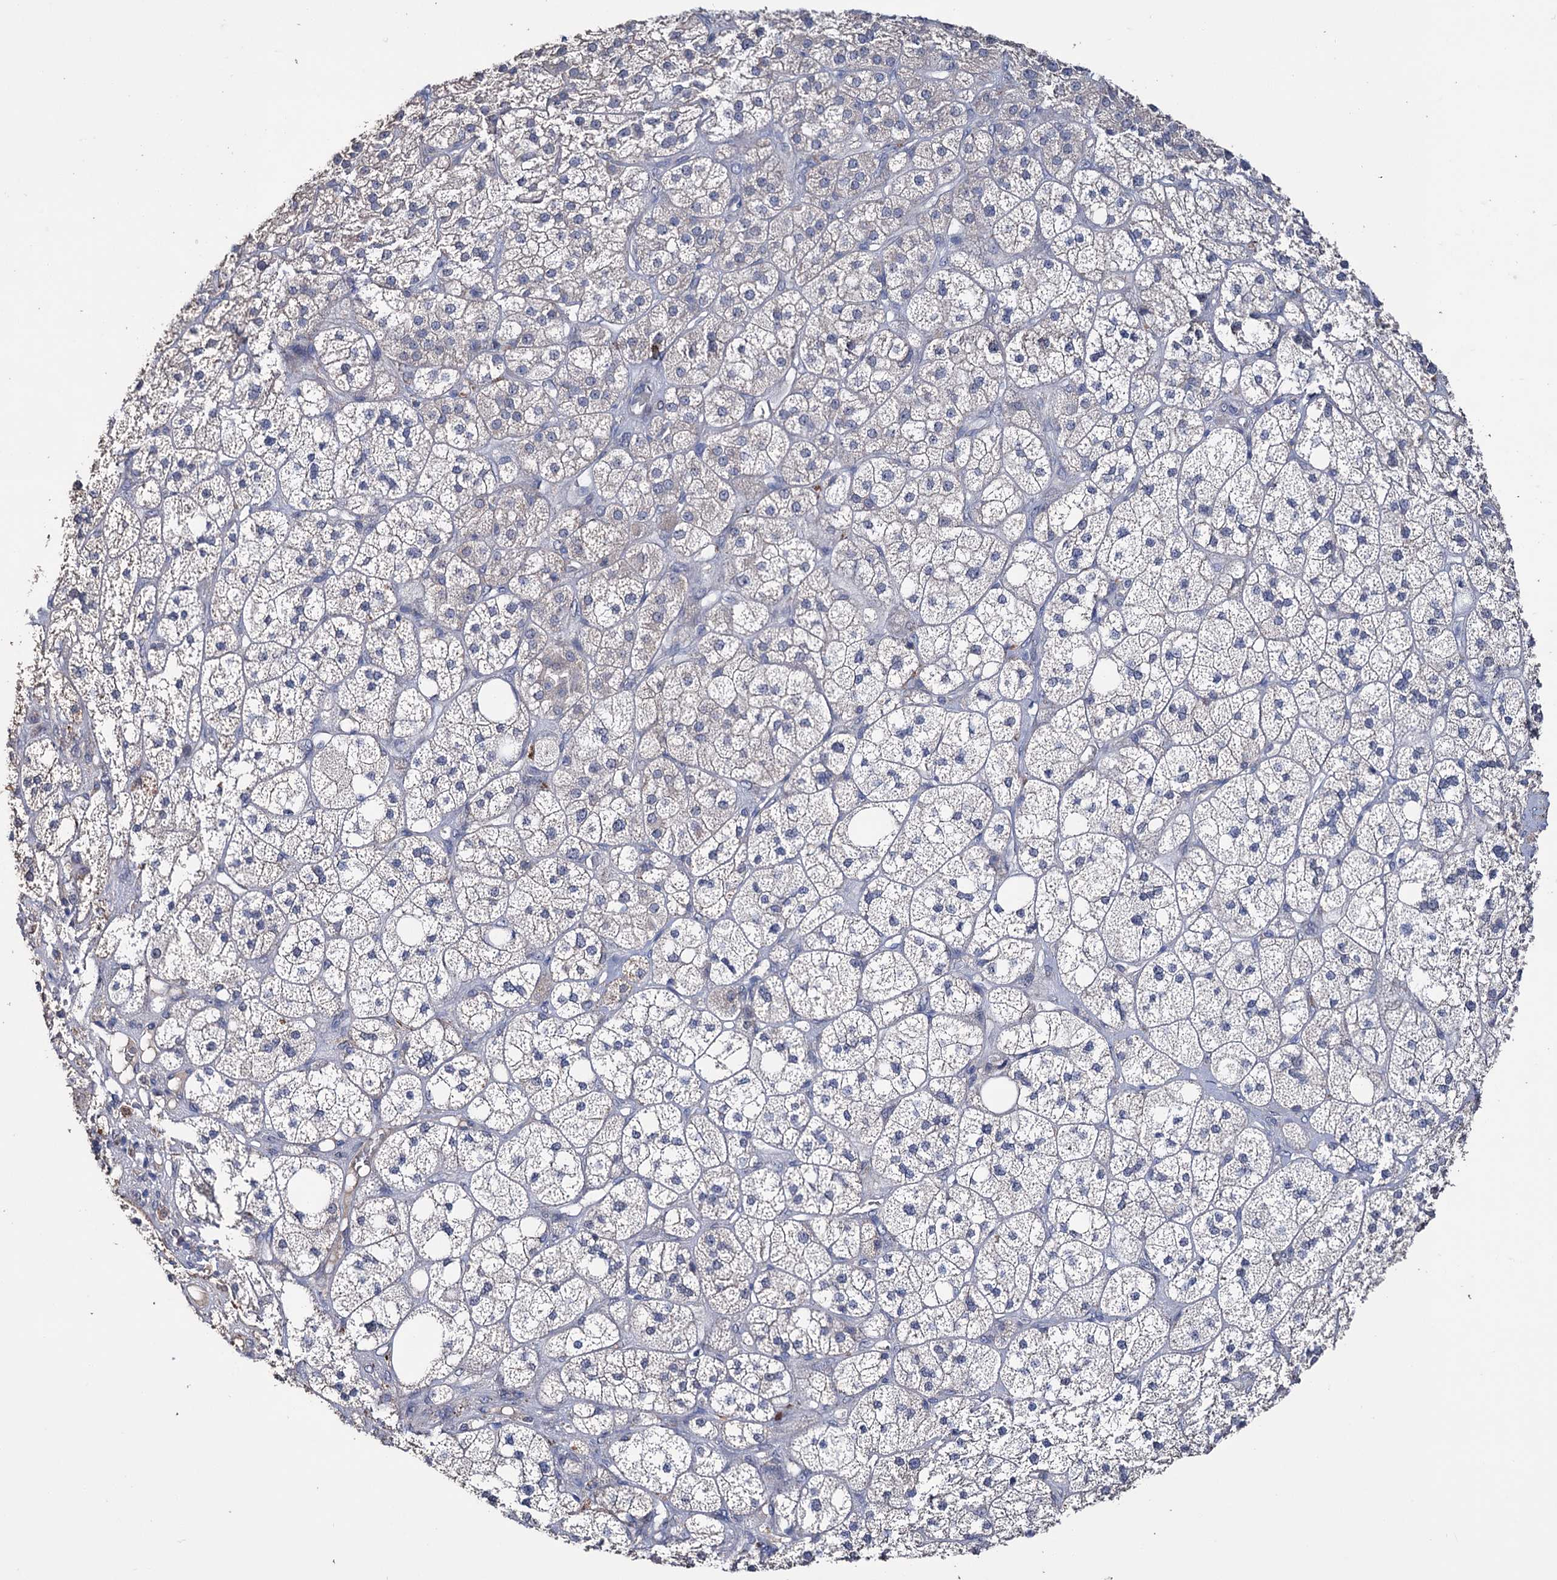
{"staining": {"intensity": "moderate", "quantity": "<25%", "location": "cytoplasmic/membranous"}, "tissue": "adrenal gland", "cell_type": "Glandular cells", "image_type": "normal", "snomed": [{"axis": "morphology", "description": "Normal tissue, NOS"}, {"axis": "topography", "description": "Adrenal gland"}], "caption": "Protein staining of unremarkable adrenal gland shows moderate cytoplasmic/membranous positivity in approximately <25% of glandular cells. Using DAB (brown) and hematoxylin (blue) stains, captured at high magnification using brightfield microscopy.", "gene": "EPB41L5", "patient": {"sex": "male", "age": 61}}